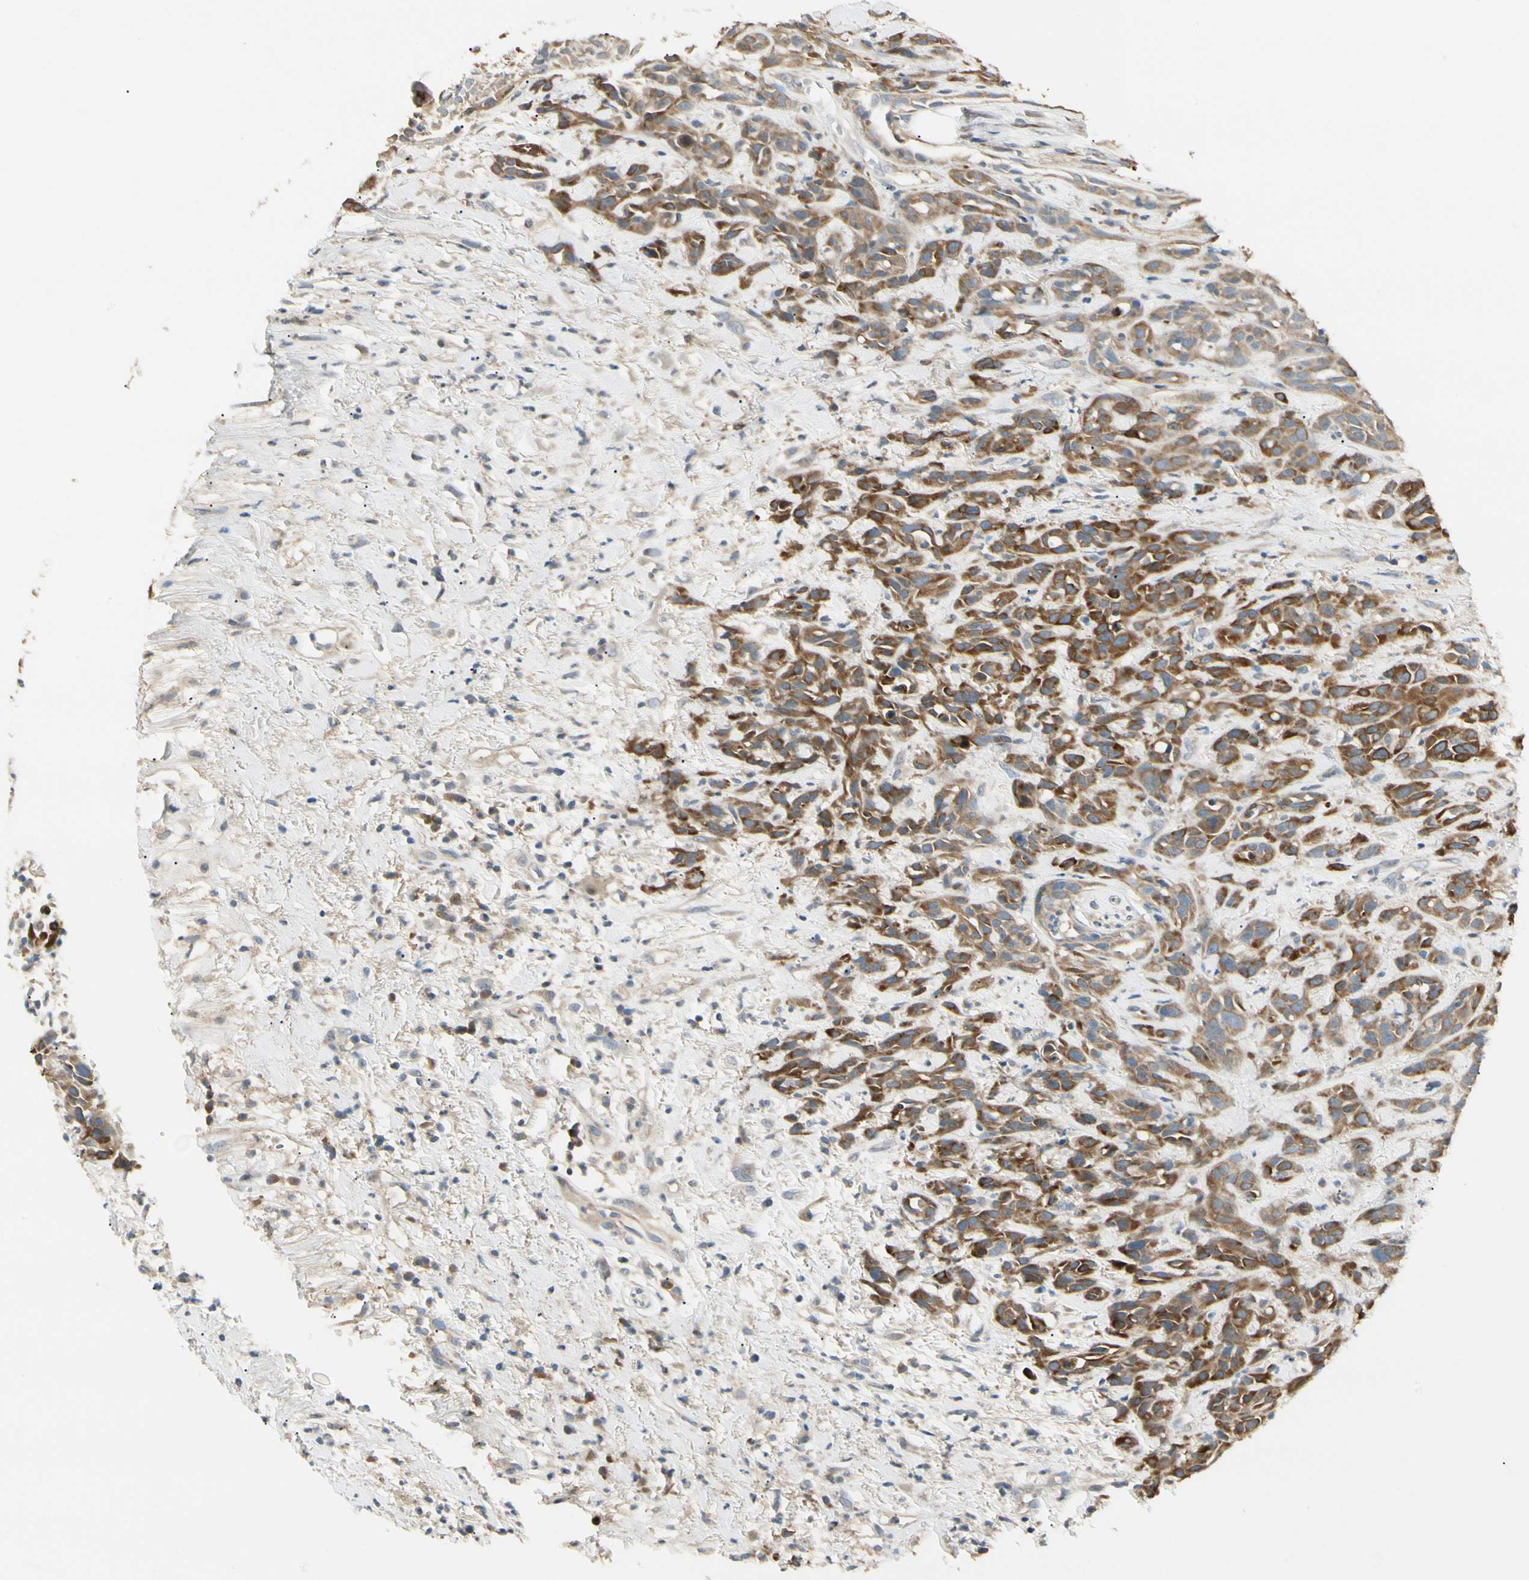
{"staining": {"intensity": "moderate", "quantity": ">75%", "location": "cytoplasmic/membranous"}, "tissue": "head and neck cancer", "cell_type": "Tumor cells", "image_type": "cancer", "snomed": [{"axis": "morphology", "description": "Squamous cell carcinoma, NOS"}, {"axis": "topography", "description": "Head-Neck"}], "caption": "Squamous cell carcinoma (head and neck) was stained to show a protein in brown. There is medium levels of moderate cytoplasmic/membranous expression in approximately >75% of tumor cells.", "gene": "P3H2", "patient": {"sex": "male", "age": 62}}